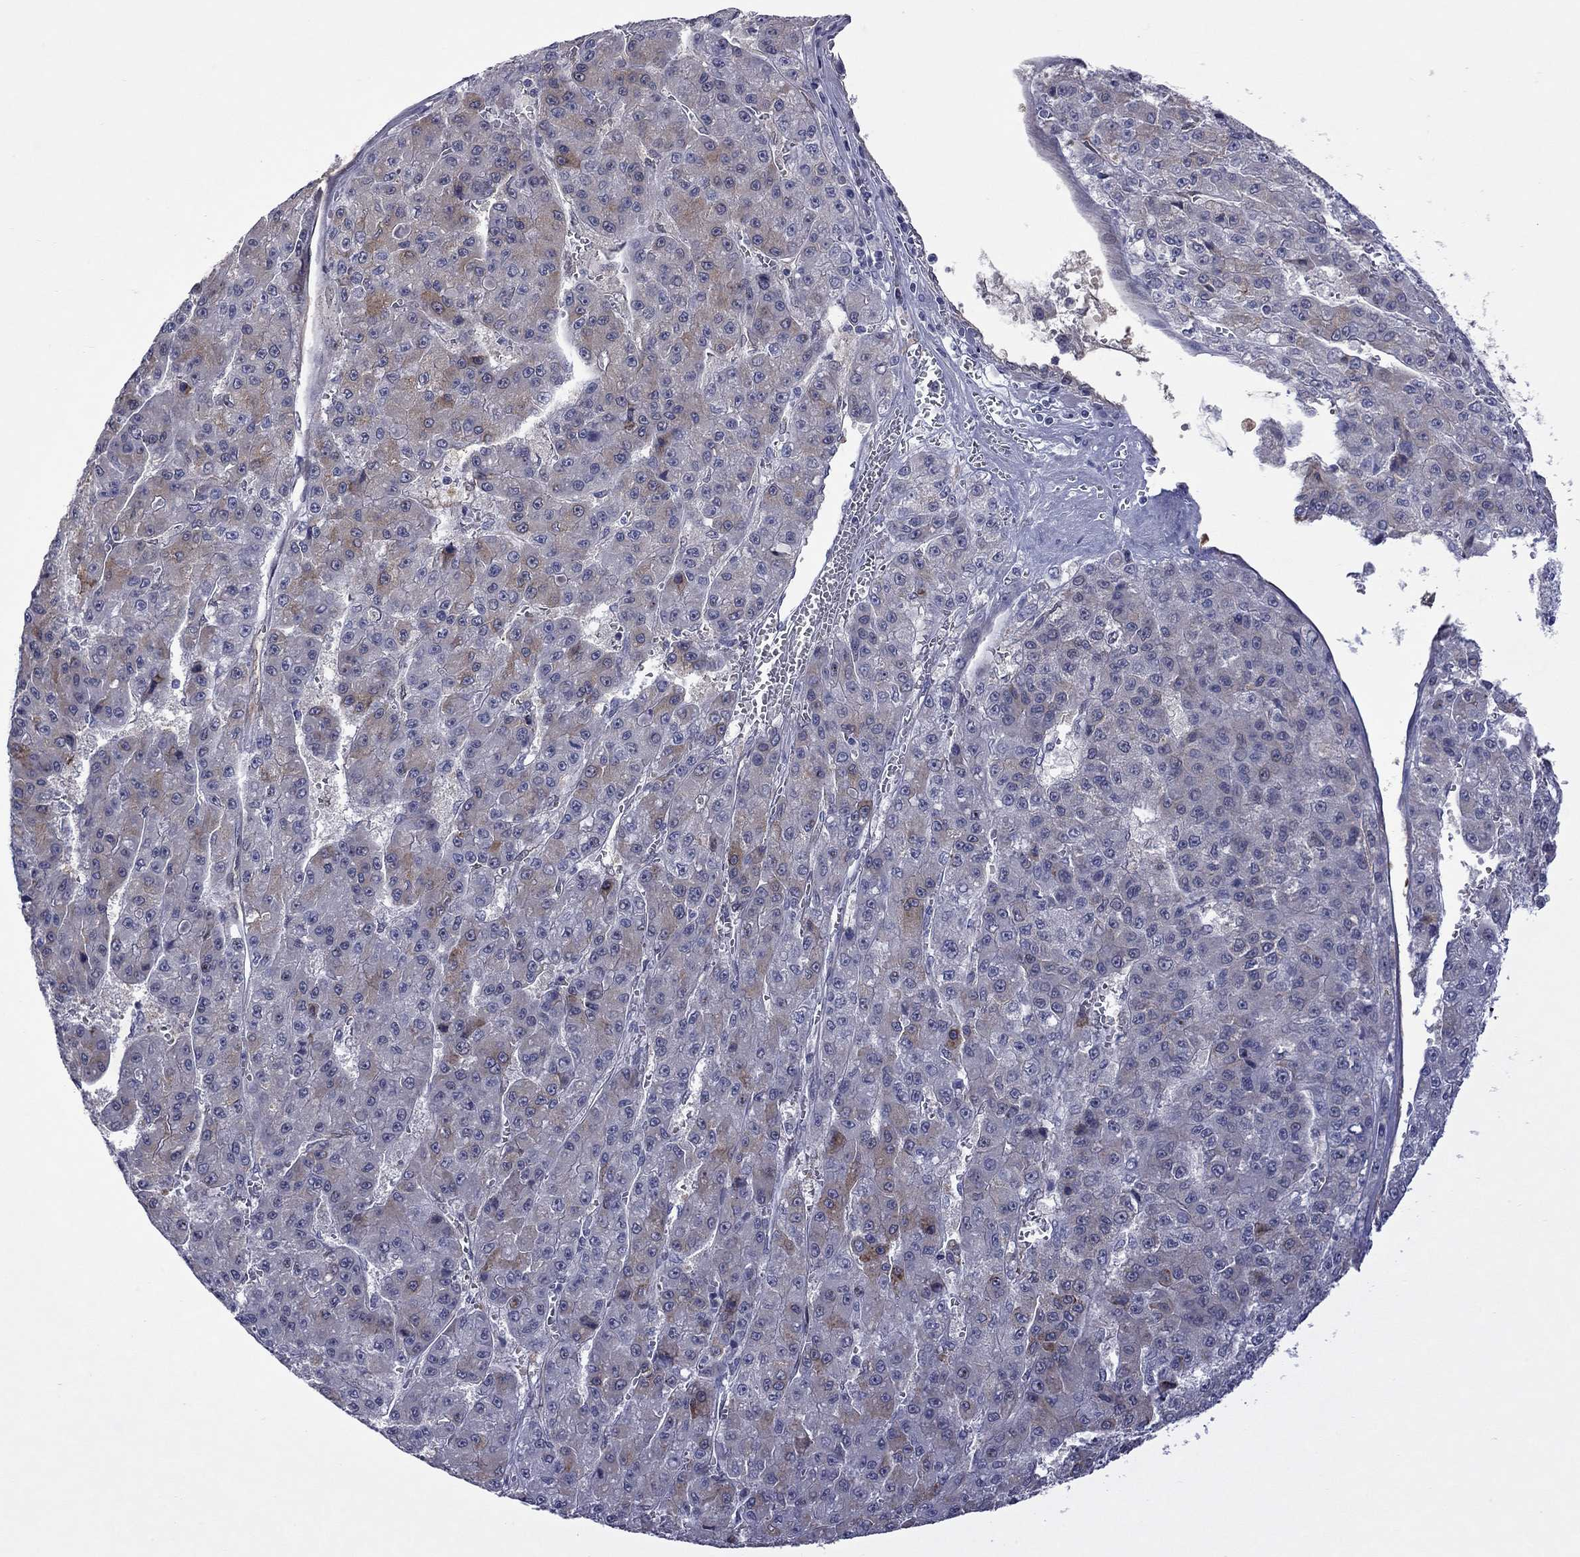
{"staining": {"intensity": "moderate", "quantity": "<25%", "location": "cytoplasmic/membranous"}, "tissue": "liver cancer", "cell_type": "Tumor cells", "image_type": "cancer", "snomed": [{"axis": "morphology", "description": "Carcinoma, Hepatocellular, NOS"}, {"axis": "topography", "description": "Liver"}], "caption": "Protein analysis of liver hepatocellular carcinoma tissue displays moderate cytoplasmic/membranous staining in approximately <25% of tumor cells.", "gene": "CTNNBIP1", "patient": {"sex": "male", "age": 70}}